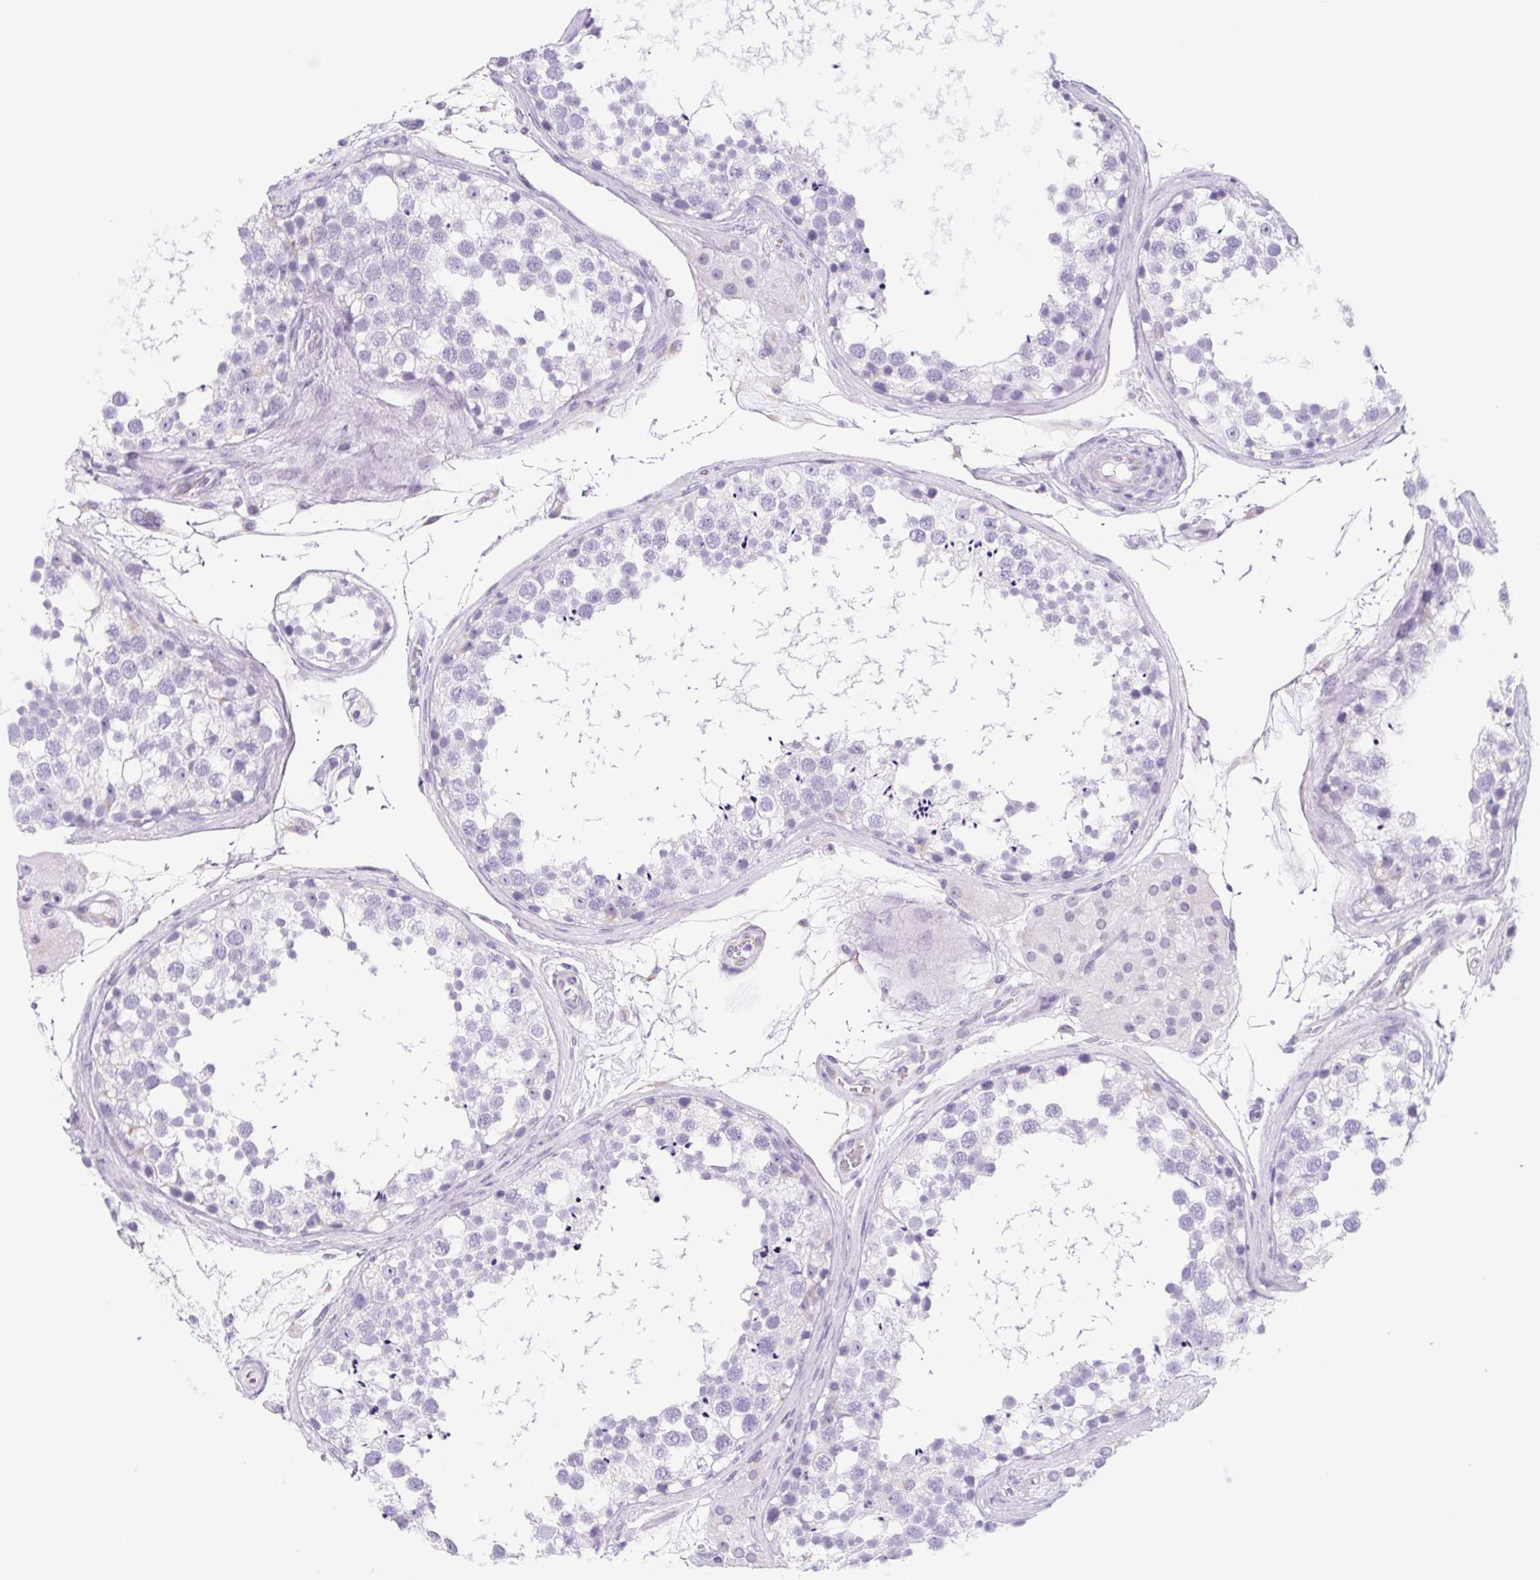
{"staining": {"intensity": "negative", "quantity": "none", "location": "none"}, "tissue": "testis", "cell_type": "Cells in seminiferous ducts", "image_type": "normal", "snomed": [{"axis": "morphology", "description": "Normal tissue, NOS"}, {"axis": "morphology", "description": "Seminoma, NOS"}, {"axis": "topography", "description": "Testis"}], "caption": "Protein analysis of benign testis displays no significant staining in cells in seminiferous ducts. (Stains: DAB IHC with hematoxylin counter stain, Microscopy: brightfield microscopy at high magnification).", "gene": "CYP21A2", "patient": {"sex": "male", "age": 65}}